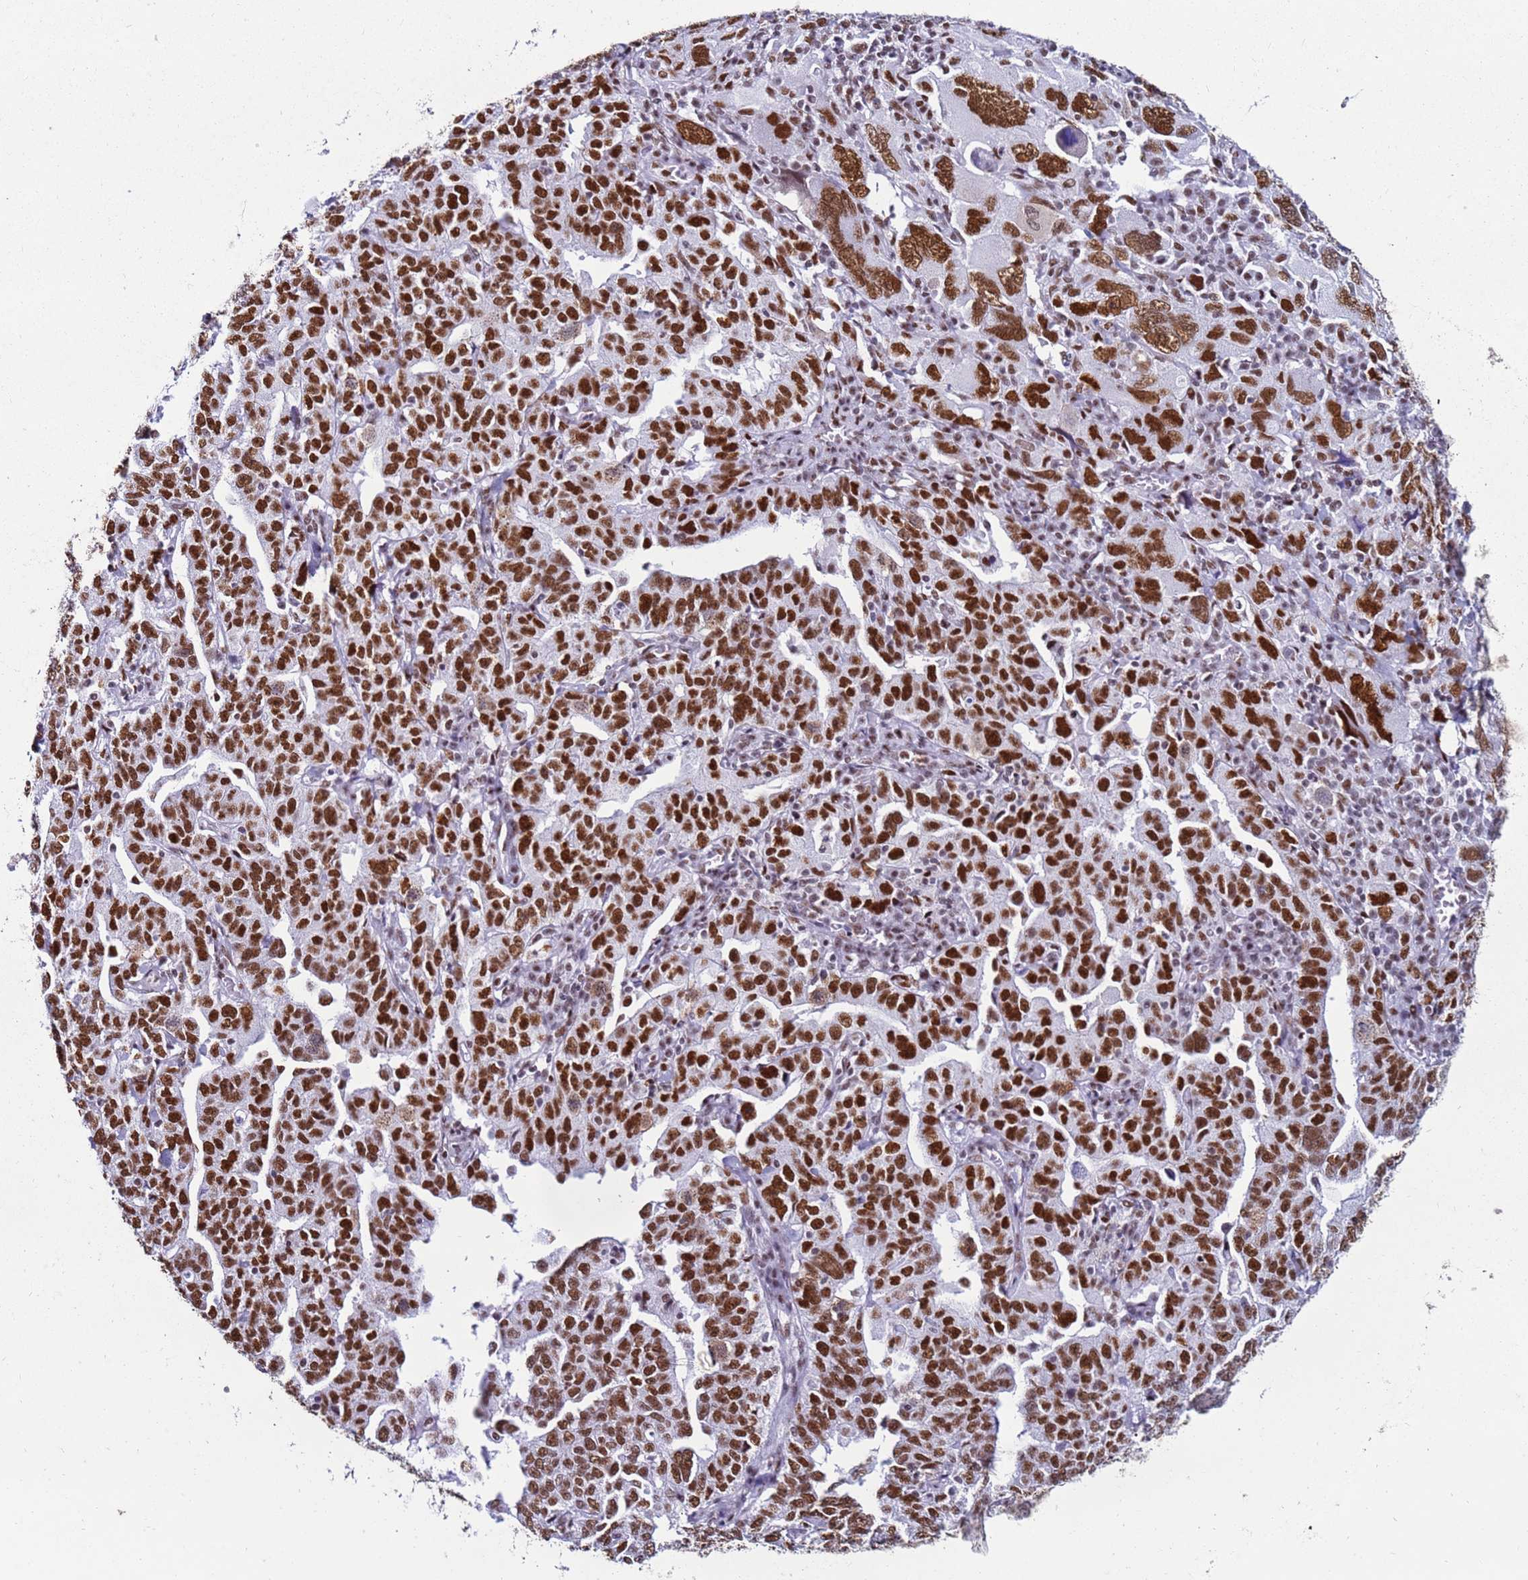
{"staining": {"intensity": "strong", "quantity": ">75%", "location": "nuclear"}, "tissue": "ovarian cancer", "cell_type": "Tumor cells", "image_type": "cancer", "snomed": [{"axis": "morphology", "description": "Carcinoma, endometroid"}, {"axis": "topography", "description": "Ovary"}], "caption": "Strong nuclear positivity is appreciated in approximately >75% of tumor cells in endometroid carcinoma (ovarian). The staining was performed using DAB to visualize the protein expression in brown, while the nuclei were stained in blue with hematoxylin (Magnification: 20x).", "gene": "KPNA4", "patient": {"sex": "female", "age": 62}}